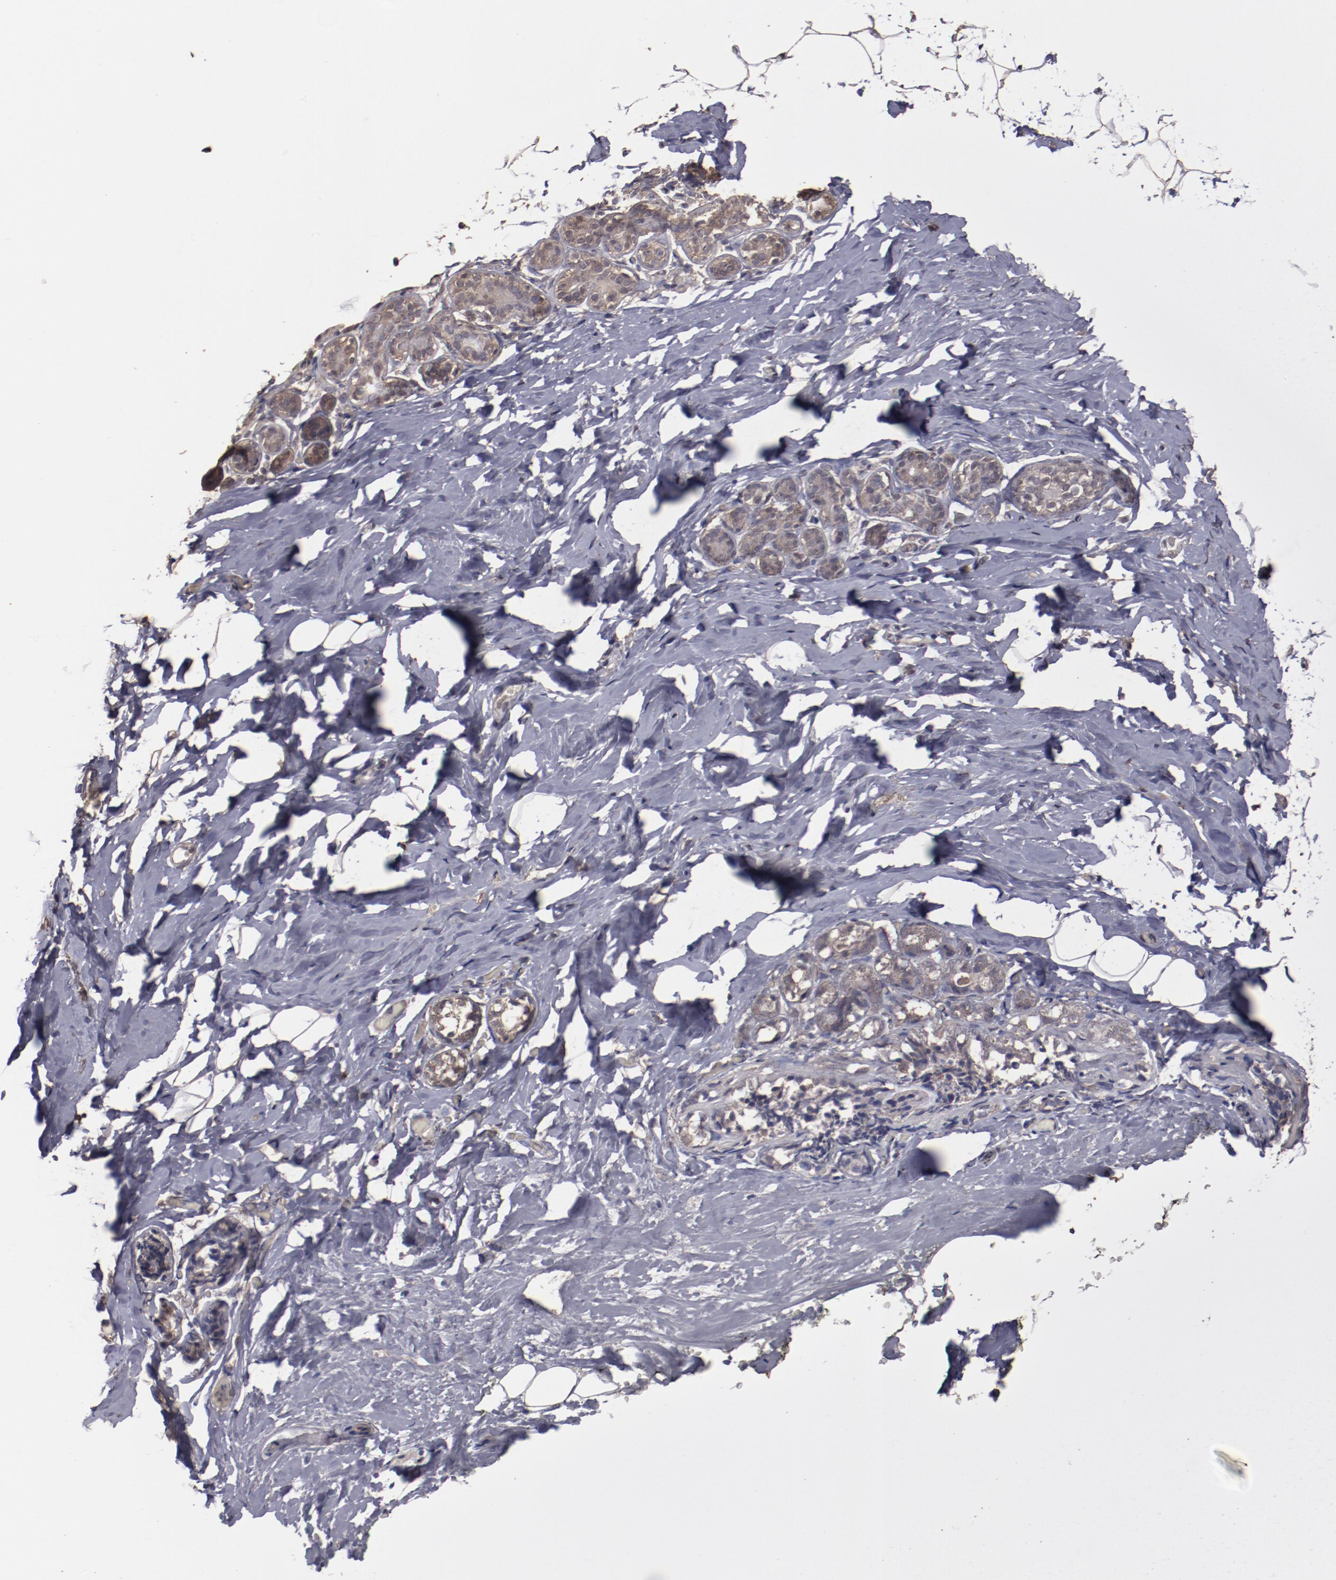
{"staining": {"intensity": "negative", "quantity": "none", "location": "none"}, "tissue": "breast", "cell_type": "Adipocytes", "image_type": "normal", "snomed": [{"axis": "morphology", "description": "Normal tissue, NOS"}, {"axis": "topography", "description": "Breast"}, {"axis": "topography", "description": "Soft tissue"}], "caption": "IHC micrograph of normal breast stained for a protein (brown), which displays no positivity in adipocytes.", "gene": "FAT1", "patient": {"sex": "female", "age": 75}}